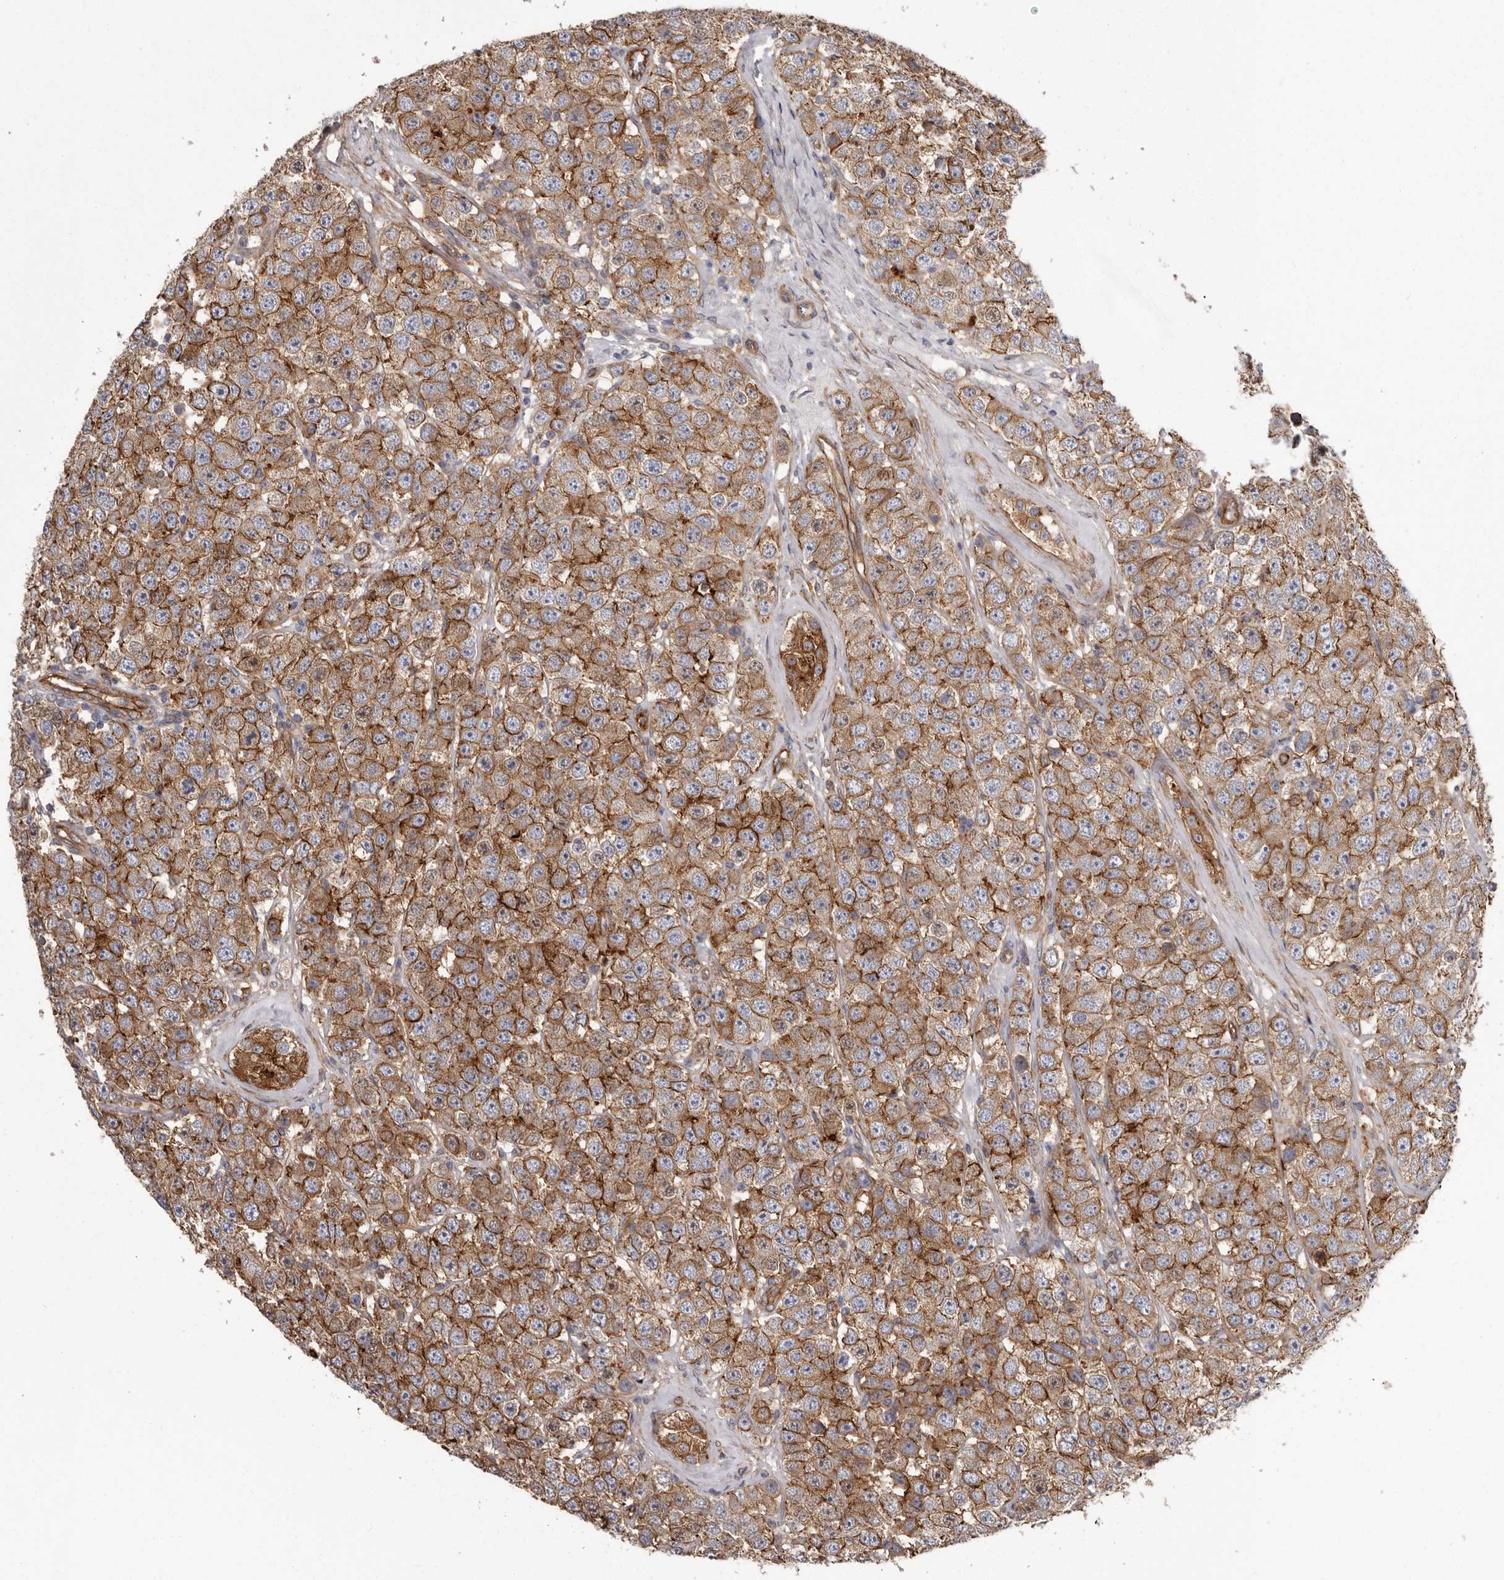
{"staining": {"intensity": "moderate", "quantity": ">75%", "location": "cytoplasmic/membranous"}, "tissue": "testis cancer", "cell_type": "Tumor cells", "image_type": "cancer", "snomed": [{"axis": "morphology", "description": "Seminoma, NOS"}, {"axis": "topography", "description": "Testis"}], "caption": "Tumor cells exhibit moderate cytoplasmic/membranous positivity in approximately >75% of cells in testis seminoma. Nuclei are stained in blue.", "gene": "ENAH", "patient": {"sex": "male", "age": 28}}